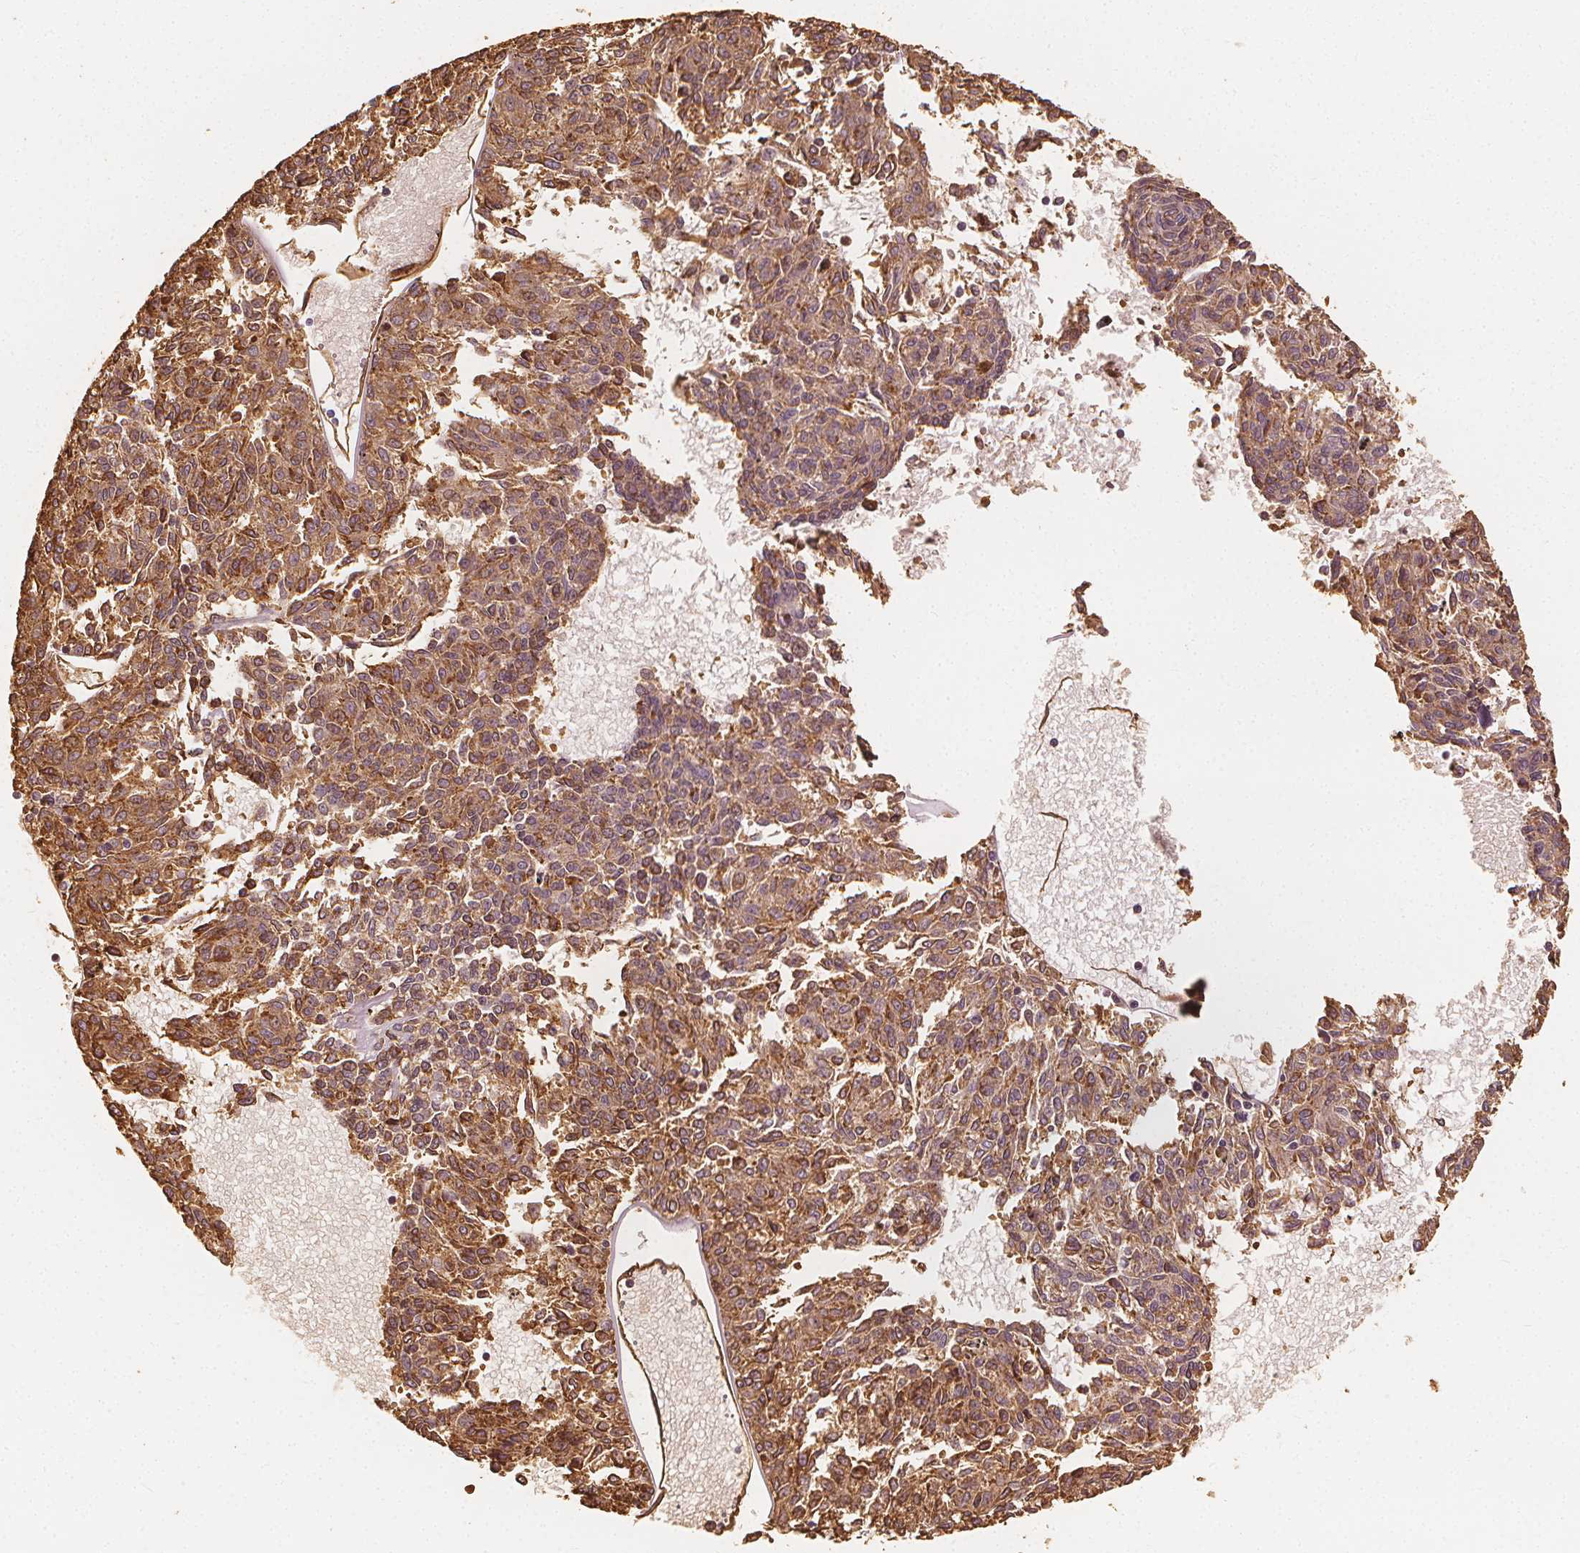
{"staining": {"intensity": "moderate", "quantity": ">75%", "location": "cytoplasmic/membranous"}, "tissue": "melanoma", "cell_type": "Tumor cells", "image_type": "cancer", "snomed": [{"axis": "morphology", "description": "Malignant melanoma, NOS"}, {"axis": "topography", "description": "Skin"}], "caption": "Melanoma tissue reveals moderate cytoplasmic/membranous expression in approximately >75% of tumor cells", "gene": "ARHGAP26", "patient": {"sex": "female", "age": 72}}